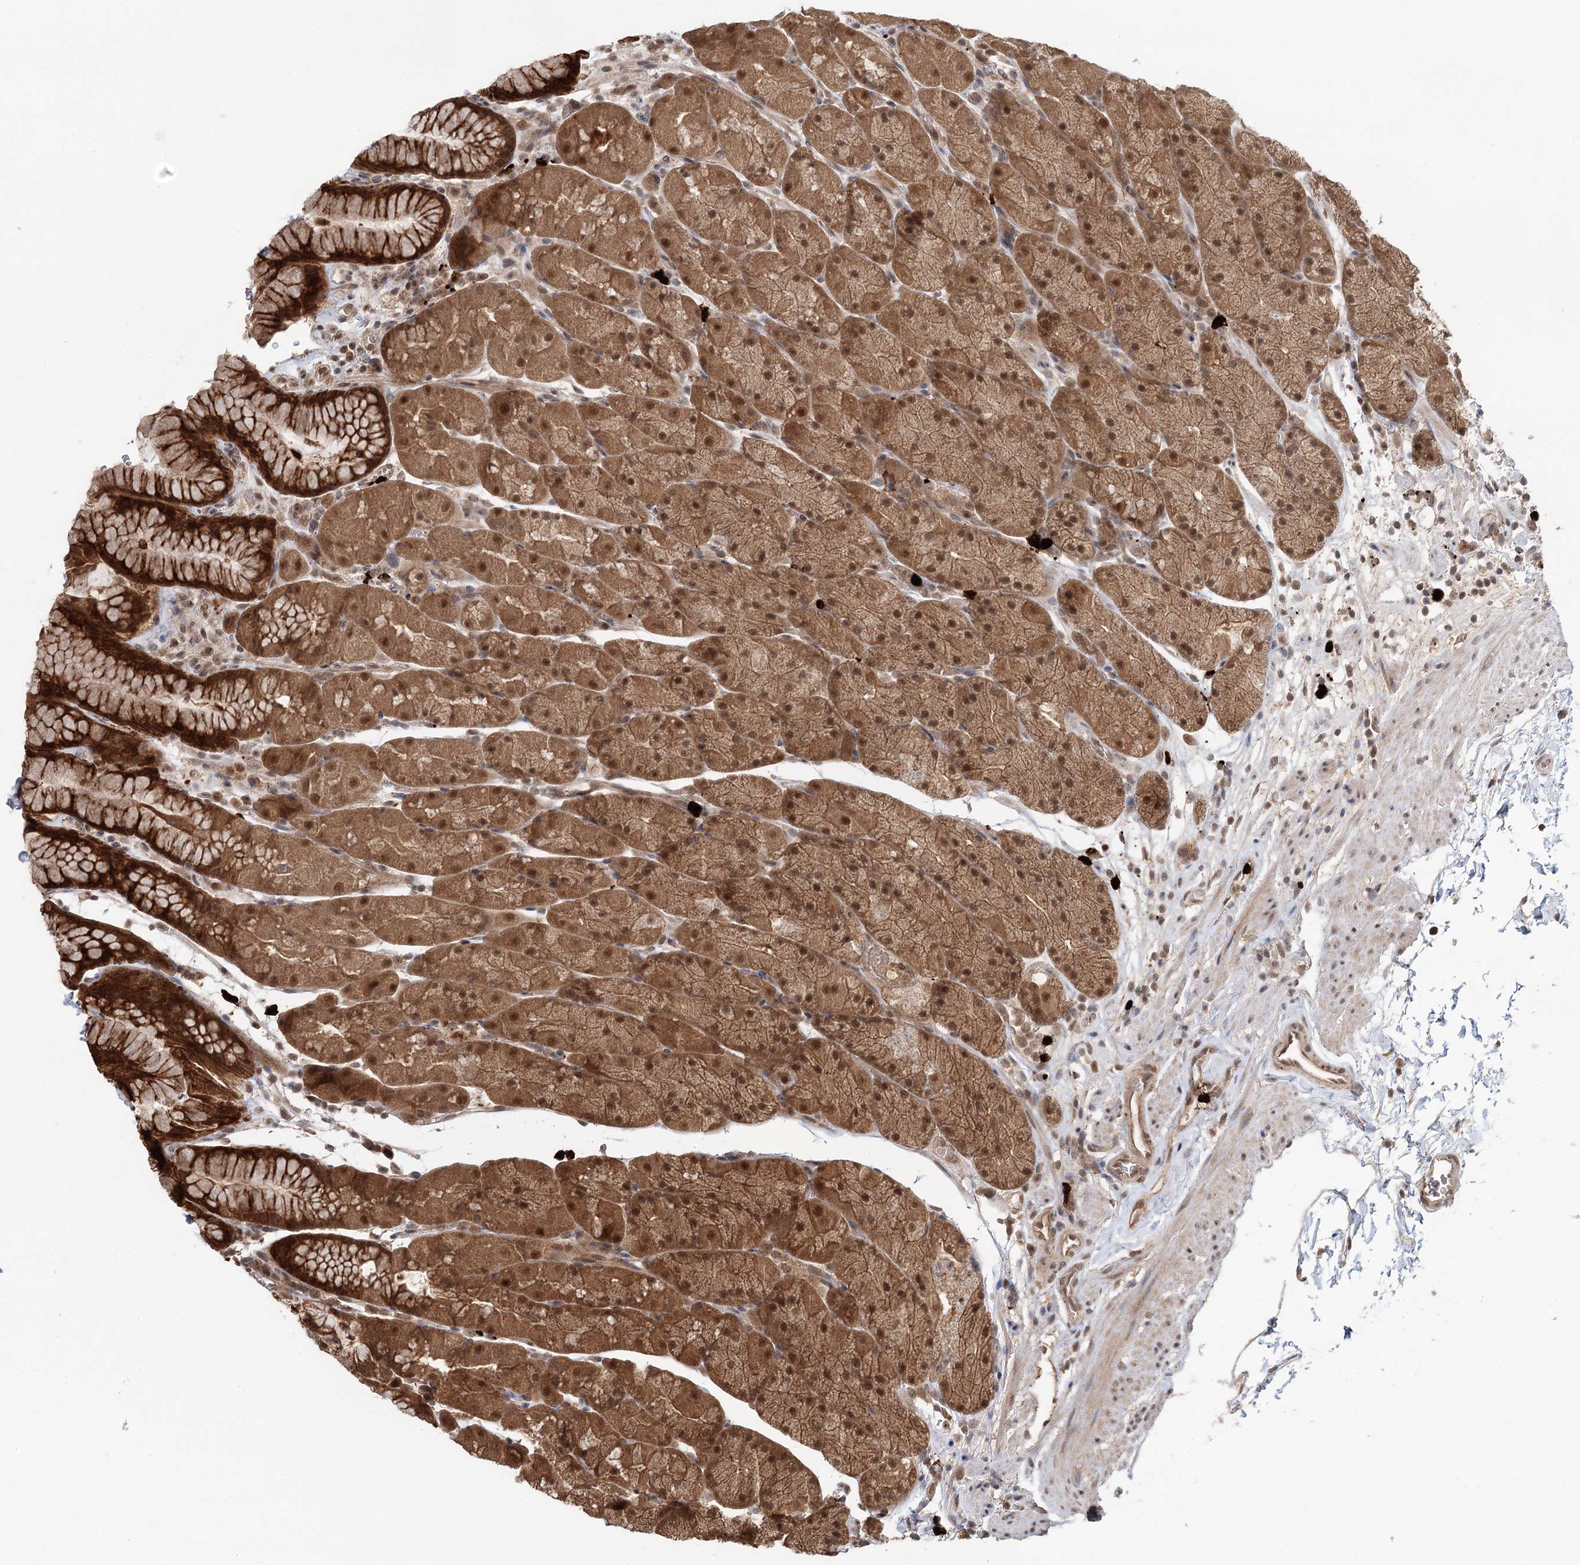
{"staining": {"intensity": "moderate", "quantity": ">75%", "location": "cytoplasmic/membranous,nuclear"}, "tissue": "stomach", "cell_type": "Glandular cells", "image_type": "normal", "snomed": [{"axis": "morphology", "description": "Normal tissue, NOS"}, {"axis": "topography", "description": "Stomach, upper"}, {"axis": "topography", "description": "Stomach, lower"}], "caption": "IHC staining of unremarkable stomach, which demonstrates medium levels of moderate cytoplasmic/membranous,nuclear positivity in about >75% of glandular cells indicating moderate cytoplasmic/membranous,nuclear protein positivity. The staining was performed using DAB (3,3'-diaminobenzidine) (brown) for protein detection and nuclei were counterstained in hematoxylin (blue).", "gene": "N6AMT1", "patient": {"sex": "male", "age": 67}}